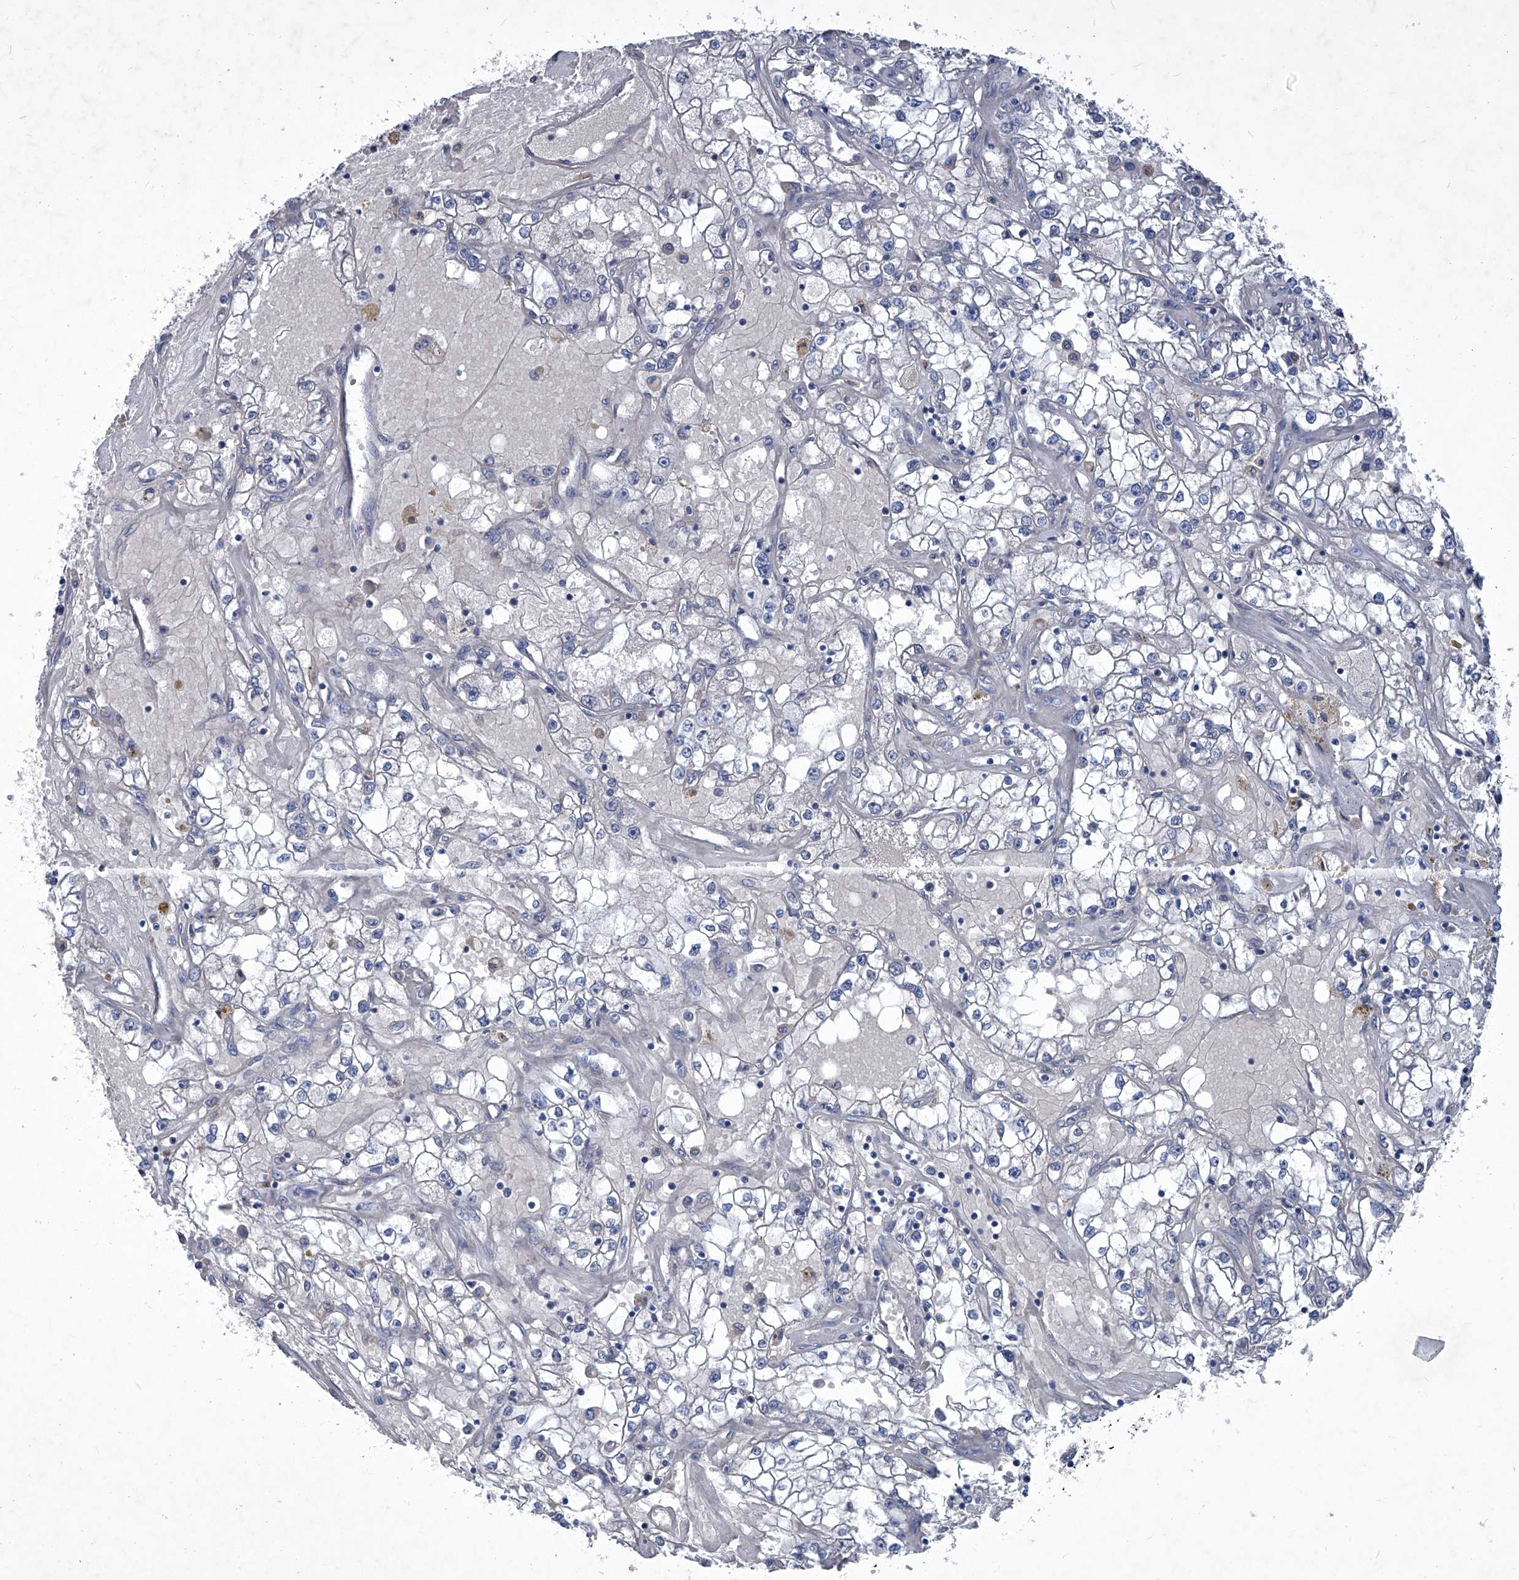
{"staining": {"intensity": "negative", "quantity": "none", "location": "none"}, "tissue": "renal cancer", "cell_type": "Tumor cells", "image_type": "cancer", "snomed": [{"axis": "morphology", "description": "Adenocarcinoma, NOS"}, {"axis": "topography", "description": "Kidney"}], "caption": "The IHC photomicrograph has no significant expression in tumor cells of adenocarcinoma (renal) tissue.", "gene": "MTARC1", "patient": {"sex": "male", "age": 56}}